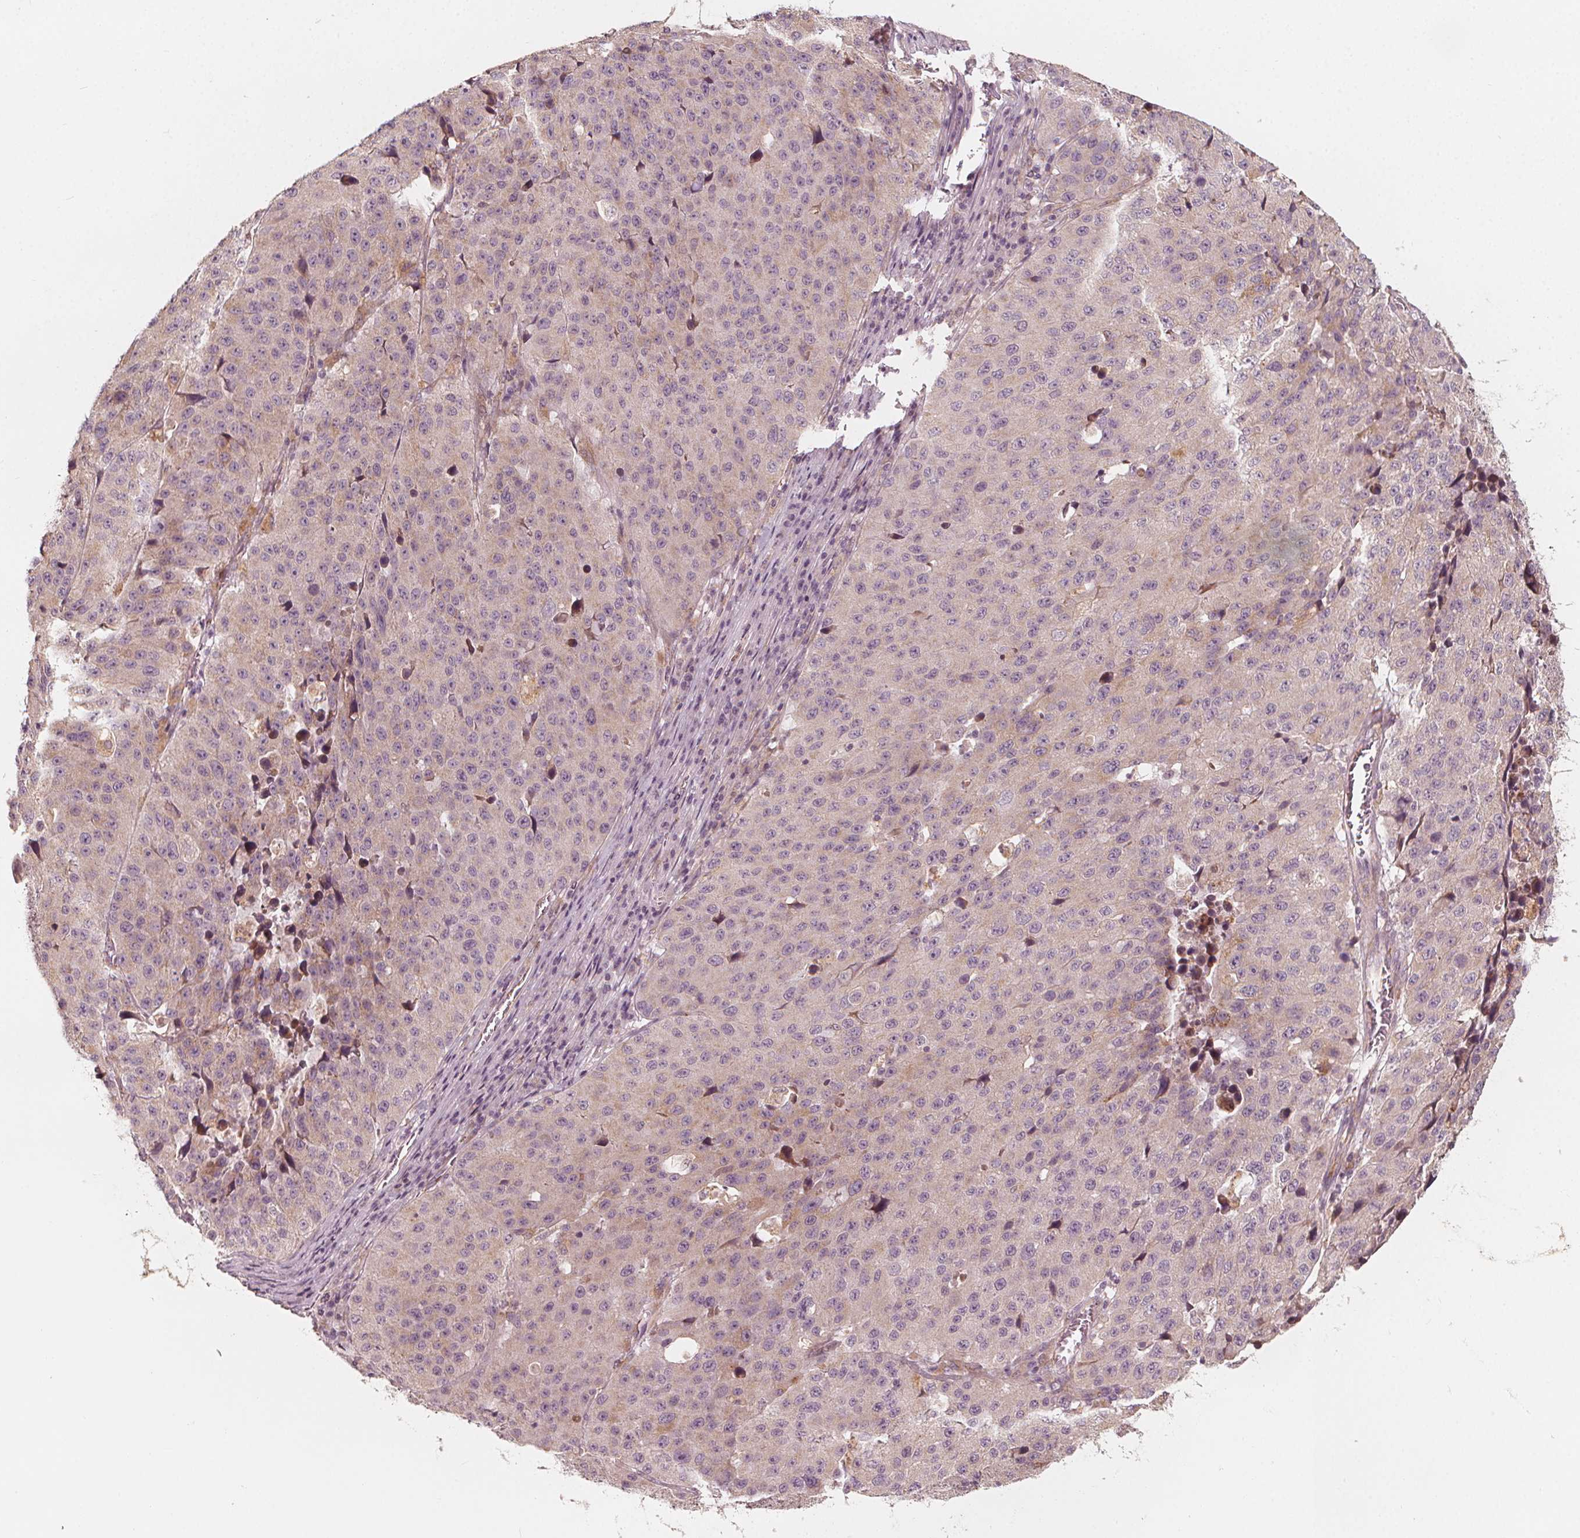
{"staining": {"intensity": "negative", "quantity": "none", "location": "none"}, "tissue": "stomach cancer", "cell_type": "Tumor cells", "image_type": "cancer", "snomed": [{"axis": "morphology", "description": "Adenocarcinoma, NOS"}, {"axis": "topography", "description": "Stomach"}], "caption": "Stomach cancer (adenocarcinoma) stained for a protein using IHC exhibits no positivity tumor cells.", "gene": "NPC1L1", "patient": {"sex": "male", "age": 71}}